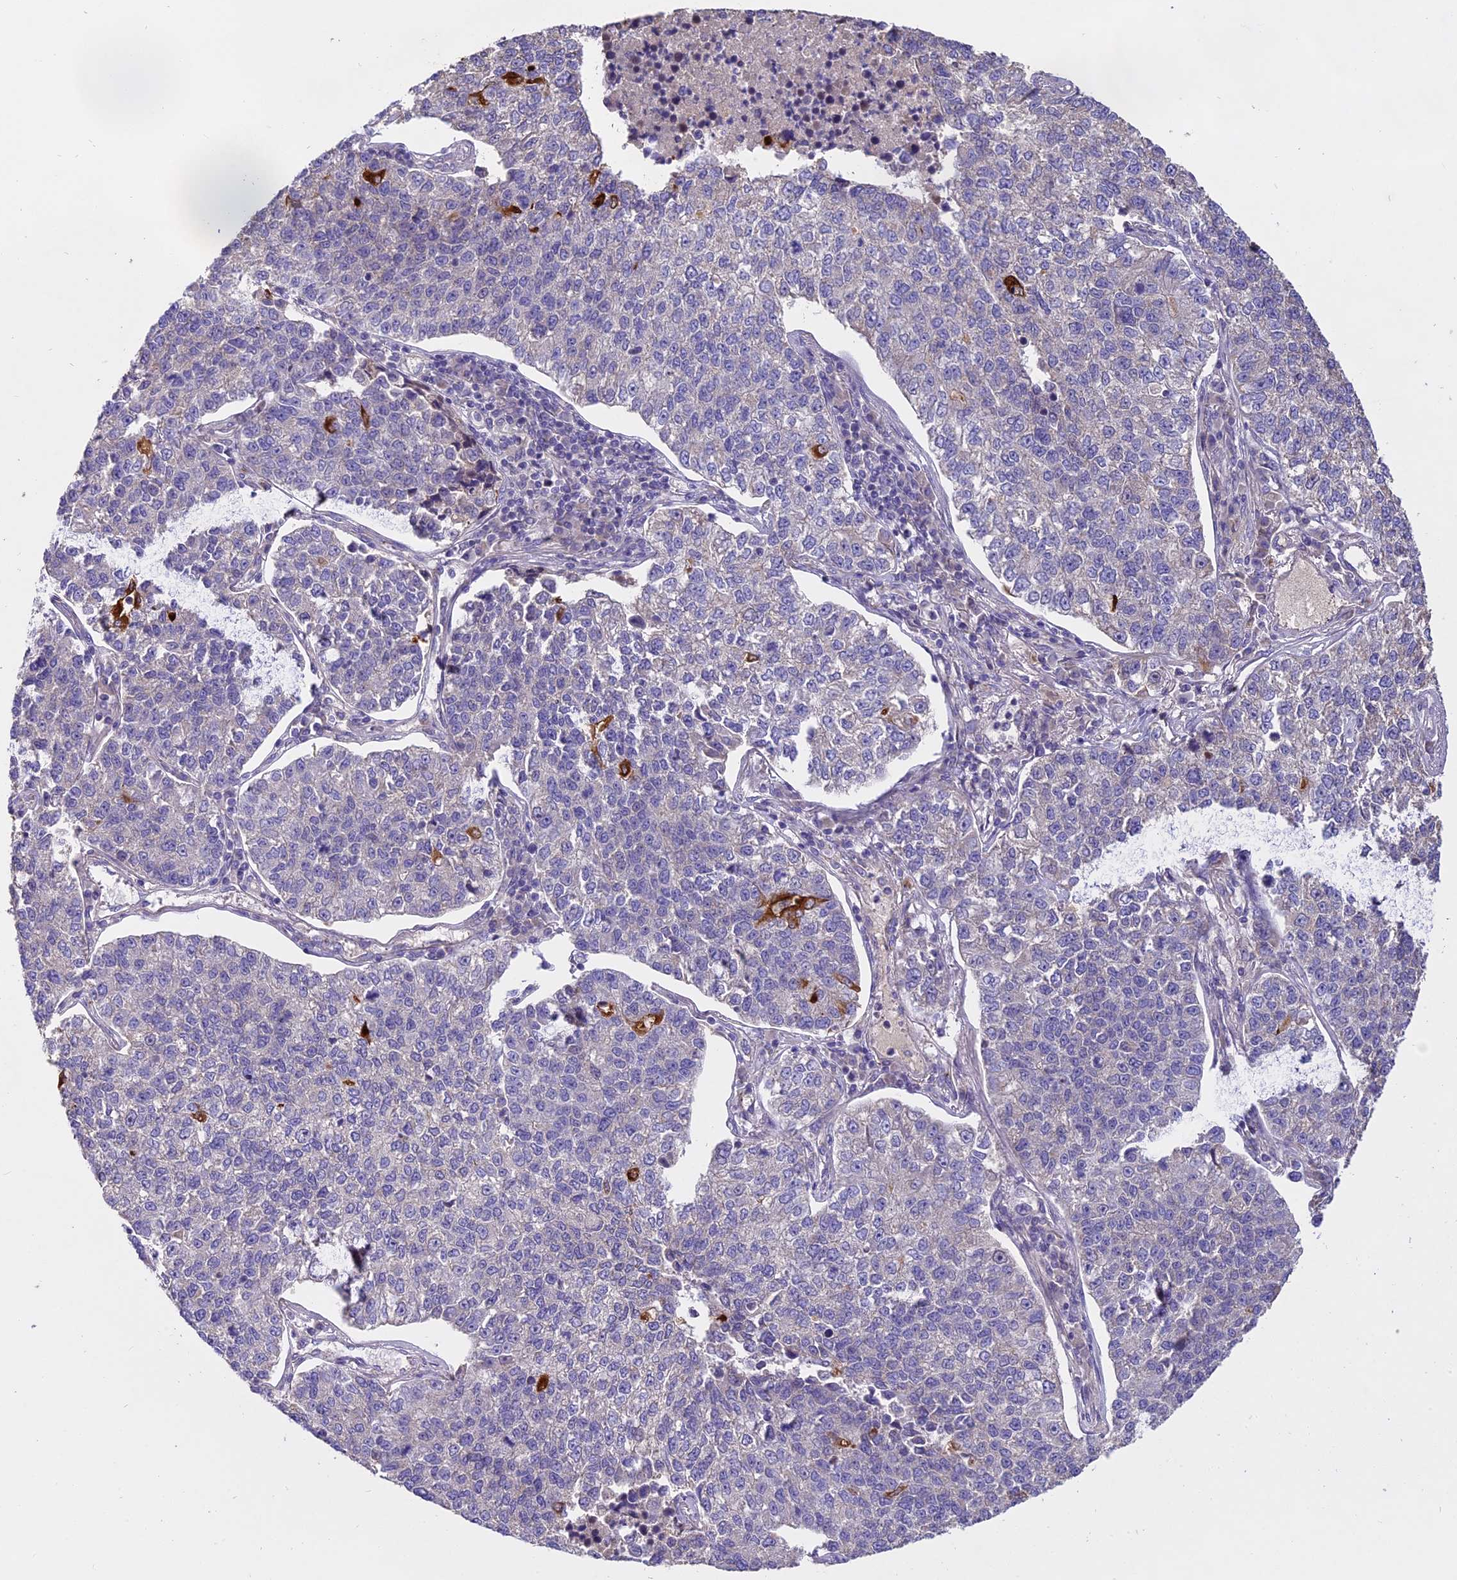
{"staining": {"intensity": "negative", "quantity": "none", "location": "none"}, "tissue": "lung cancer", "cell_type": "Tumor cells", "image_type": "cancer", "snomed": [{"axis": "morphology", "description": "Adenocarcinoma, NOS"}, {"axis": "topography", "description": "Lung"}], "caption": "High magnification brightfield microscopy of lung adenocarcinoma stained with DAB (3,3'-diaminobenzidine) (brown) and counterstained with hematoxylin (blue): tumor cells show no significant staining.", "gene": "WFDC2", "patient": {"sex": "male", "age": 49}}